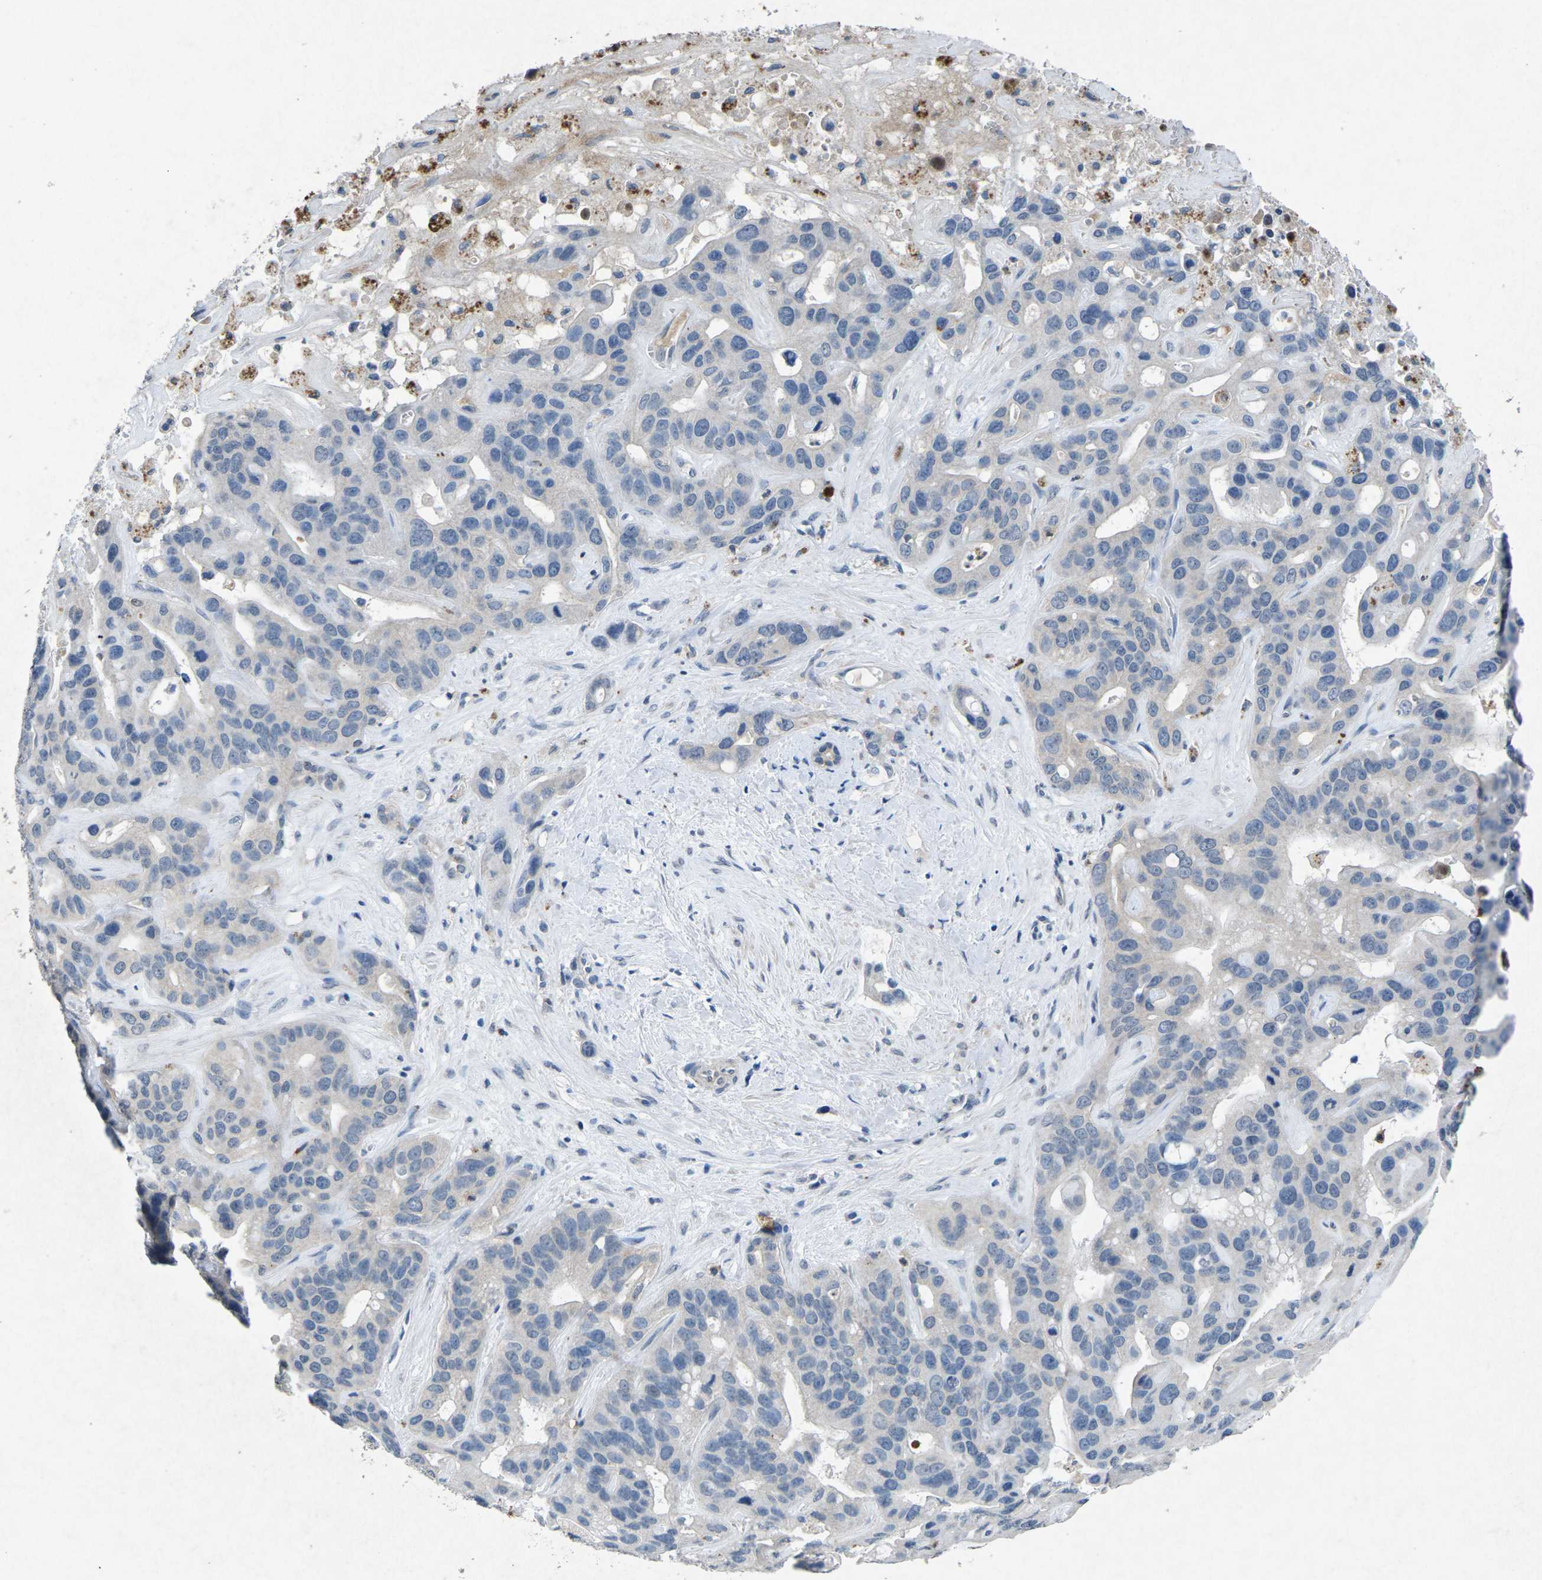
{"staining": {"intensity": "negative", "quantity": "none", "location": "none"}, "tissue": "liver cancer", "cell_type": "Tumor cells", "image_type": "cancer", "snomed": [{"axis": "morphology", "description": "Cholangiocarcinoma"}, {"axis": "topography", "description": "Liver"}], "caption": "IHC photomicrograph of human cholangiocarcinoma (liver) stained for a protein (brown), which shows no expression in tumor cells. The staining is performed using DAB brown chromogen with nuclei counter-stained in using hematoxylin.", "gene": "PLG", "patient": {"sex": "female", "age": 65}}